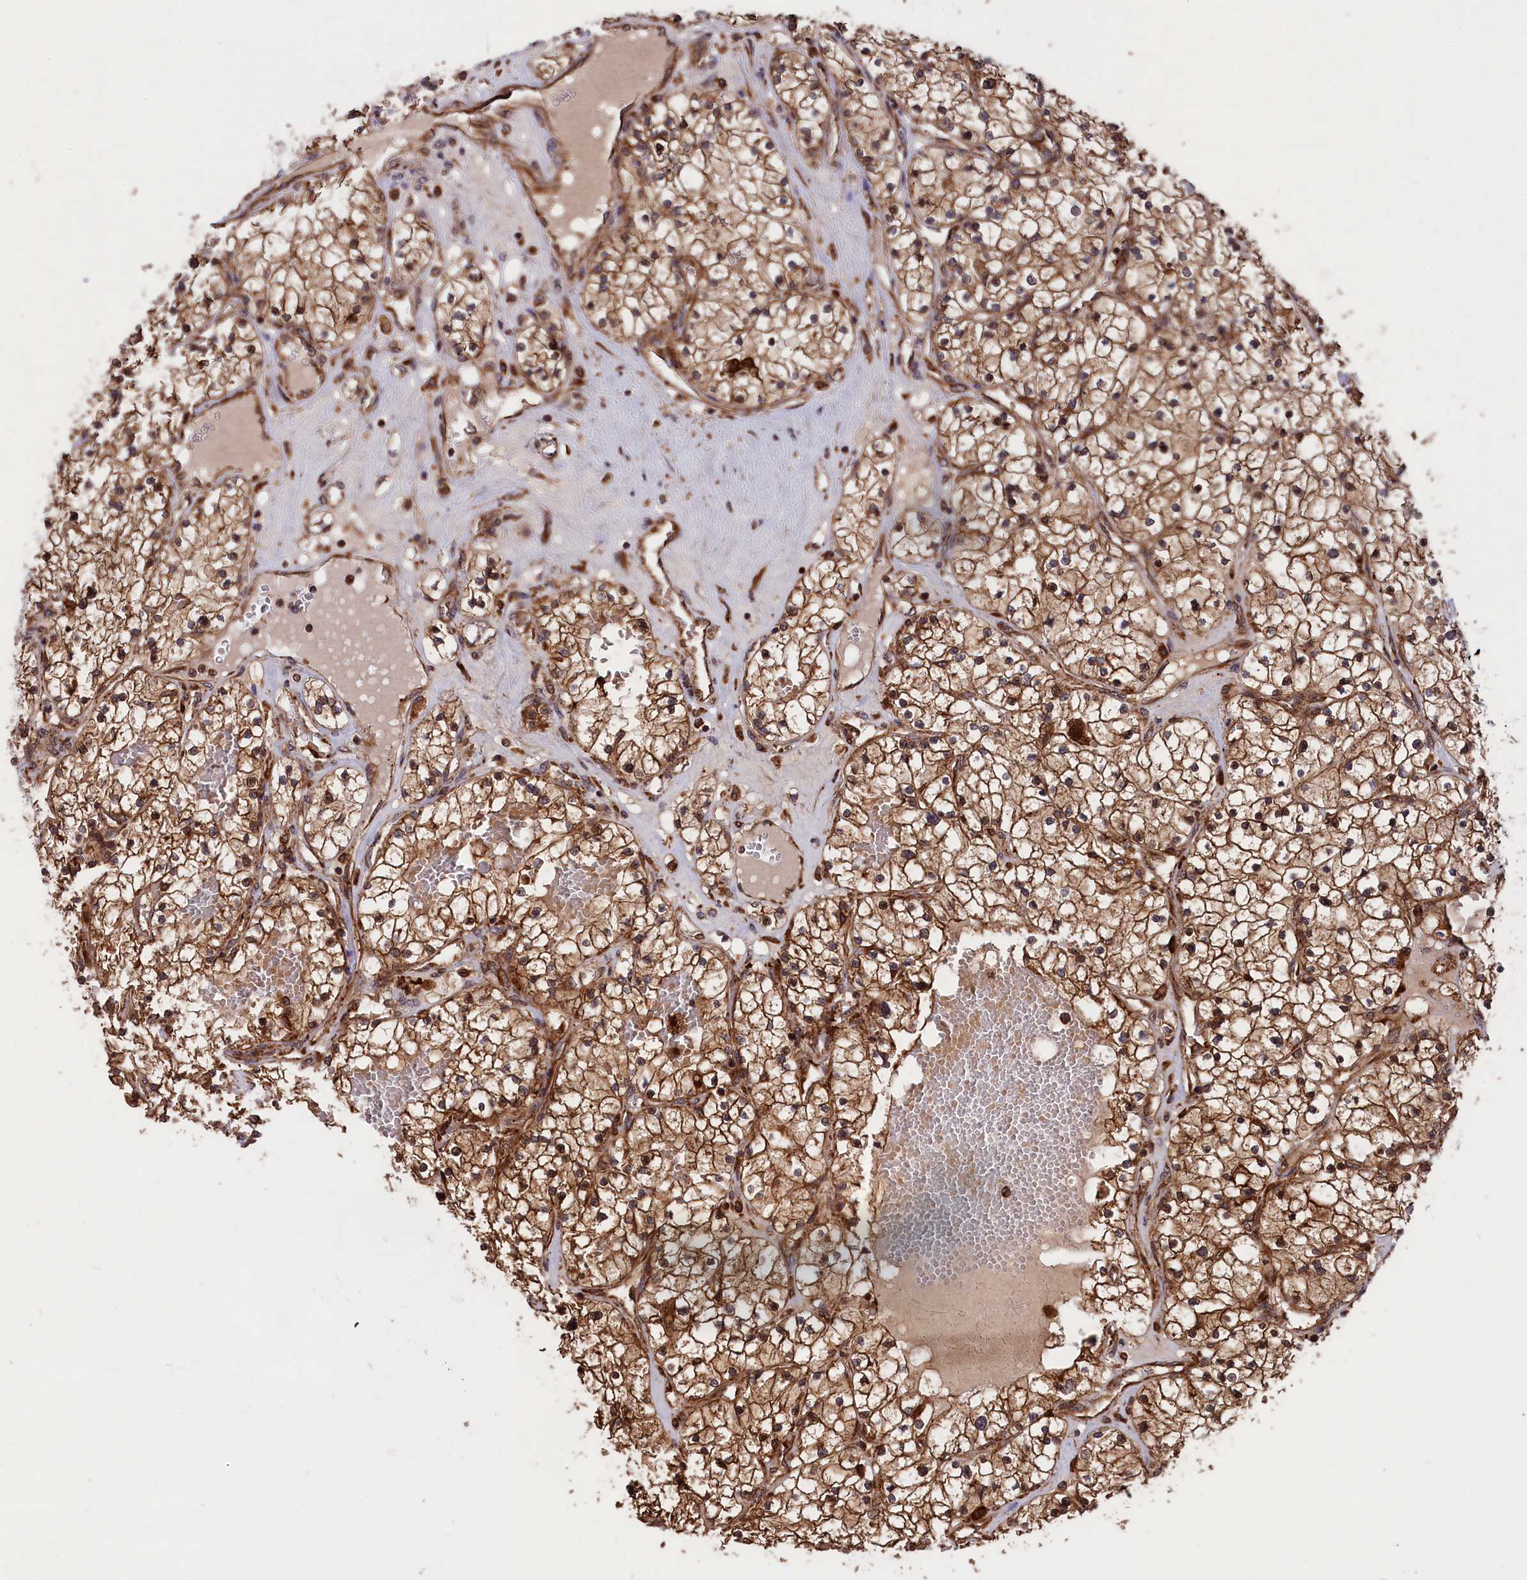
{"staining": {"intensity": "moderate", "quantity": ">75%", "location": "cytoplasmic/membranous"}, "tissue": "renal cancer", "cell_type": "Tumor cells", "image_type": "cancer", "snomed": [{"axis": "morphology", "description": "Normal tissue, NOS"}, {"axis": "morphology", "description": "Adenocarcinoma, NOS"}, {"axis": "topography", "description": "Kidney"}], "caption": "Protein expression by immunohistochemistry (IHC) exhibits moderate cytoplasmic/membranous positivity in approximately >75% of tumor cells in adenocarcinoma (renal).", "gene": "PLA2G4C", "patient": {"sex": "male", "age": 68}}